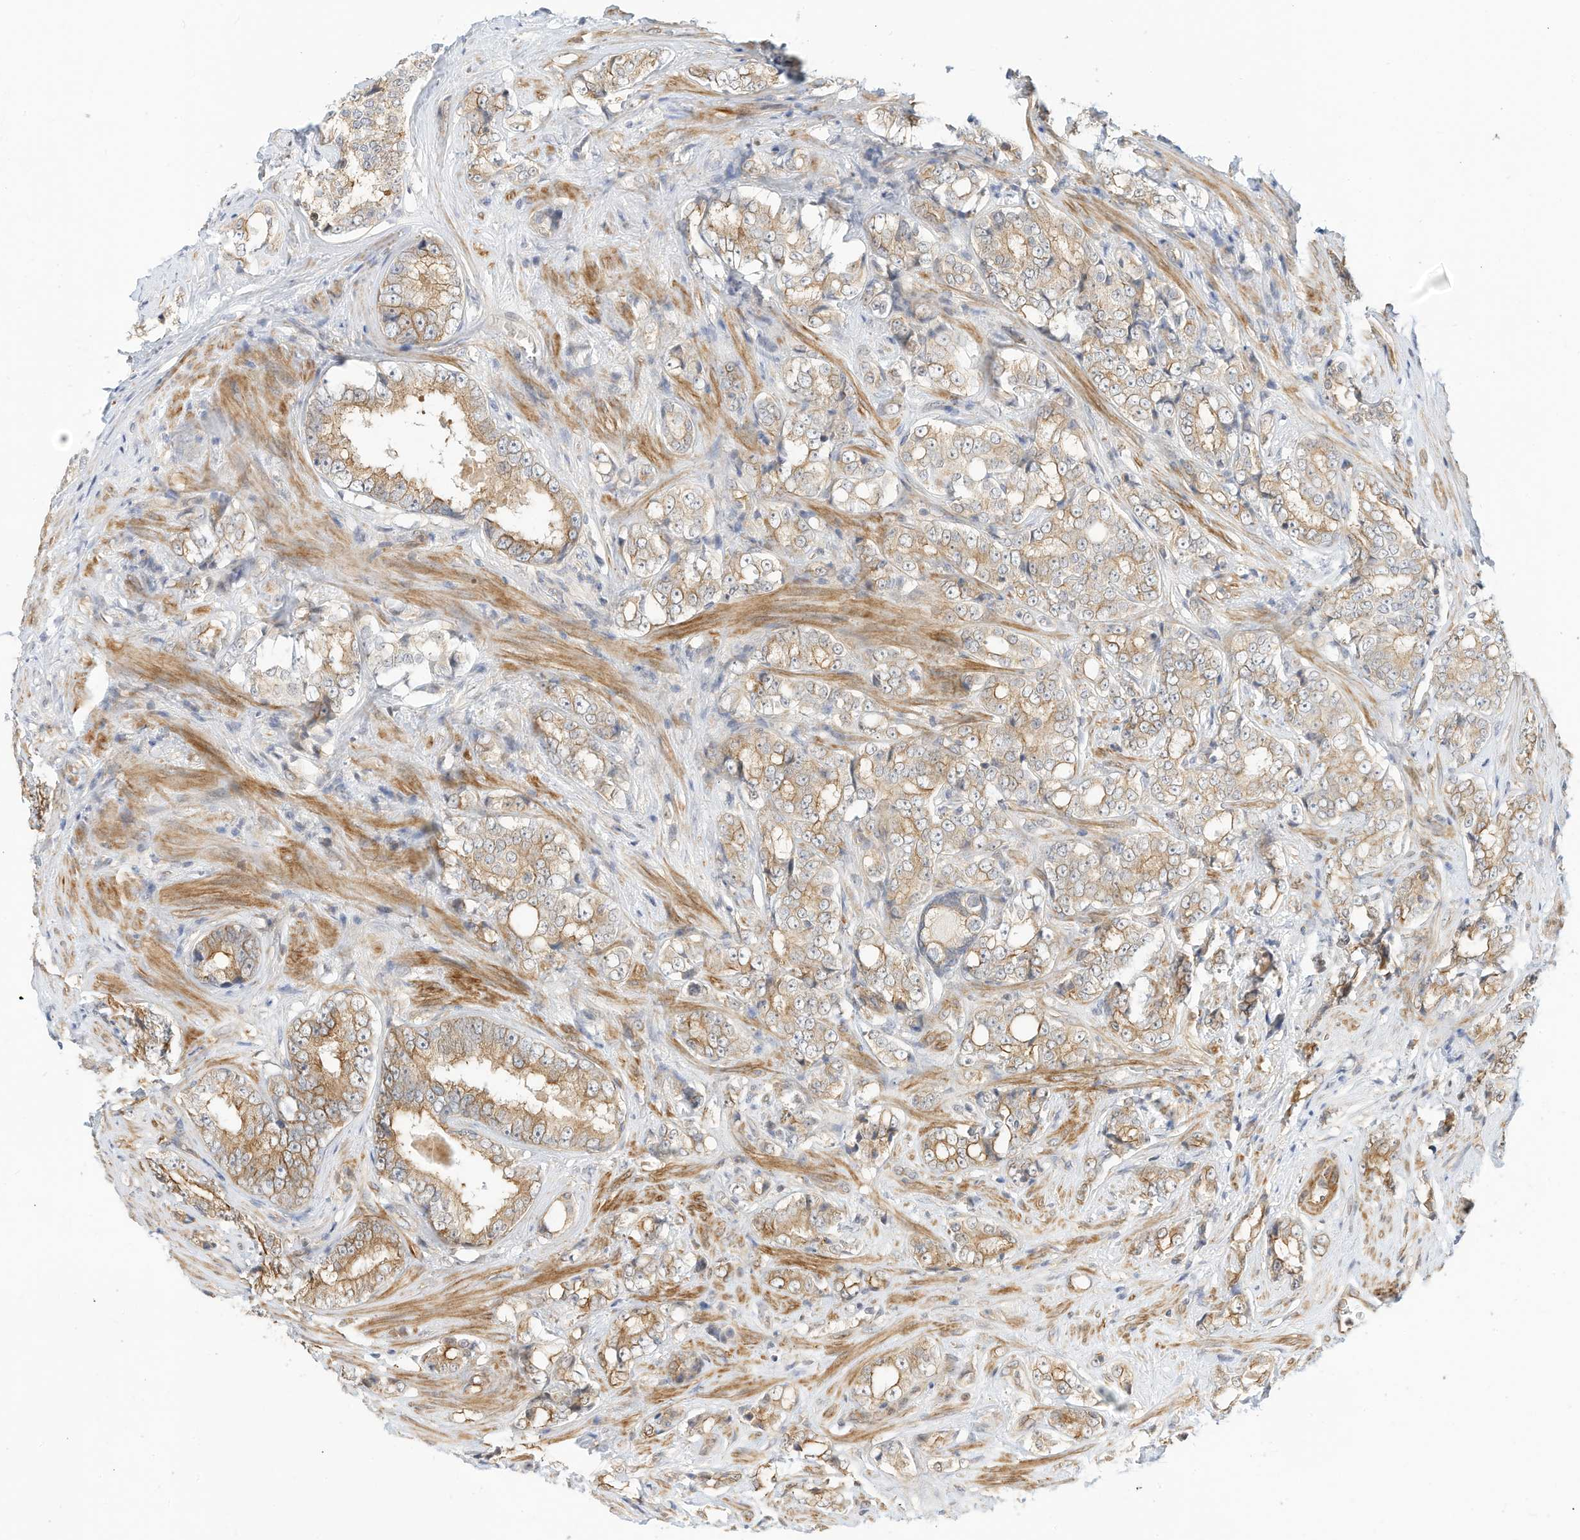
{"staining": {"intensity": "weak", "quantity": ">75%", "location": "cytoplasmic/membranous"}, "tissue": "prostate cancer", "cell_type": "Tumor cells", "image_type": "cancer", "snomed": [{"axis": "morphology", "description": "Adenocarcinoma, High grade"}, {"axis": "topography", "description": "Prostate"}], "caption": "Protein expression by immunohistochemistry exhibits weak cytoplasmic/membranous staining in about >75% of tumor cells in prostate cancer.", "gene": "OFD1", "patient": {"sex": "male", "age": 66}}